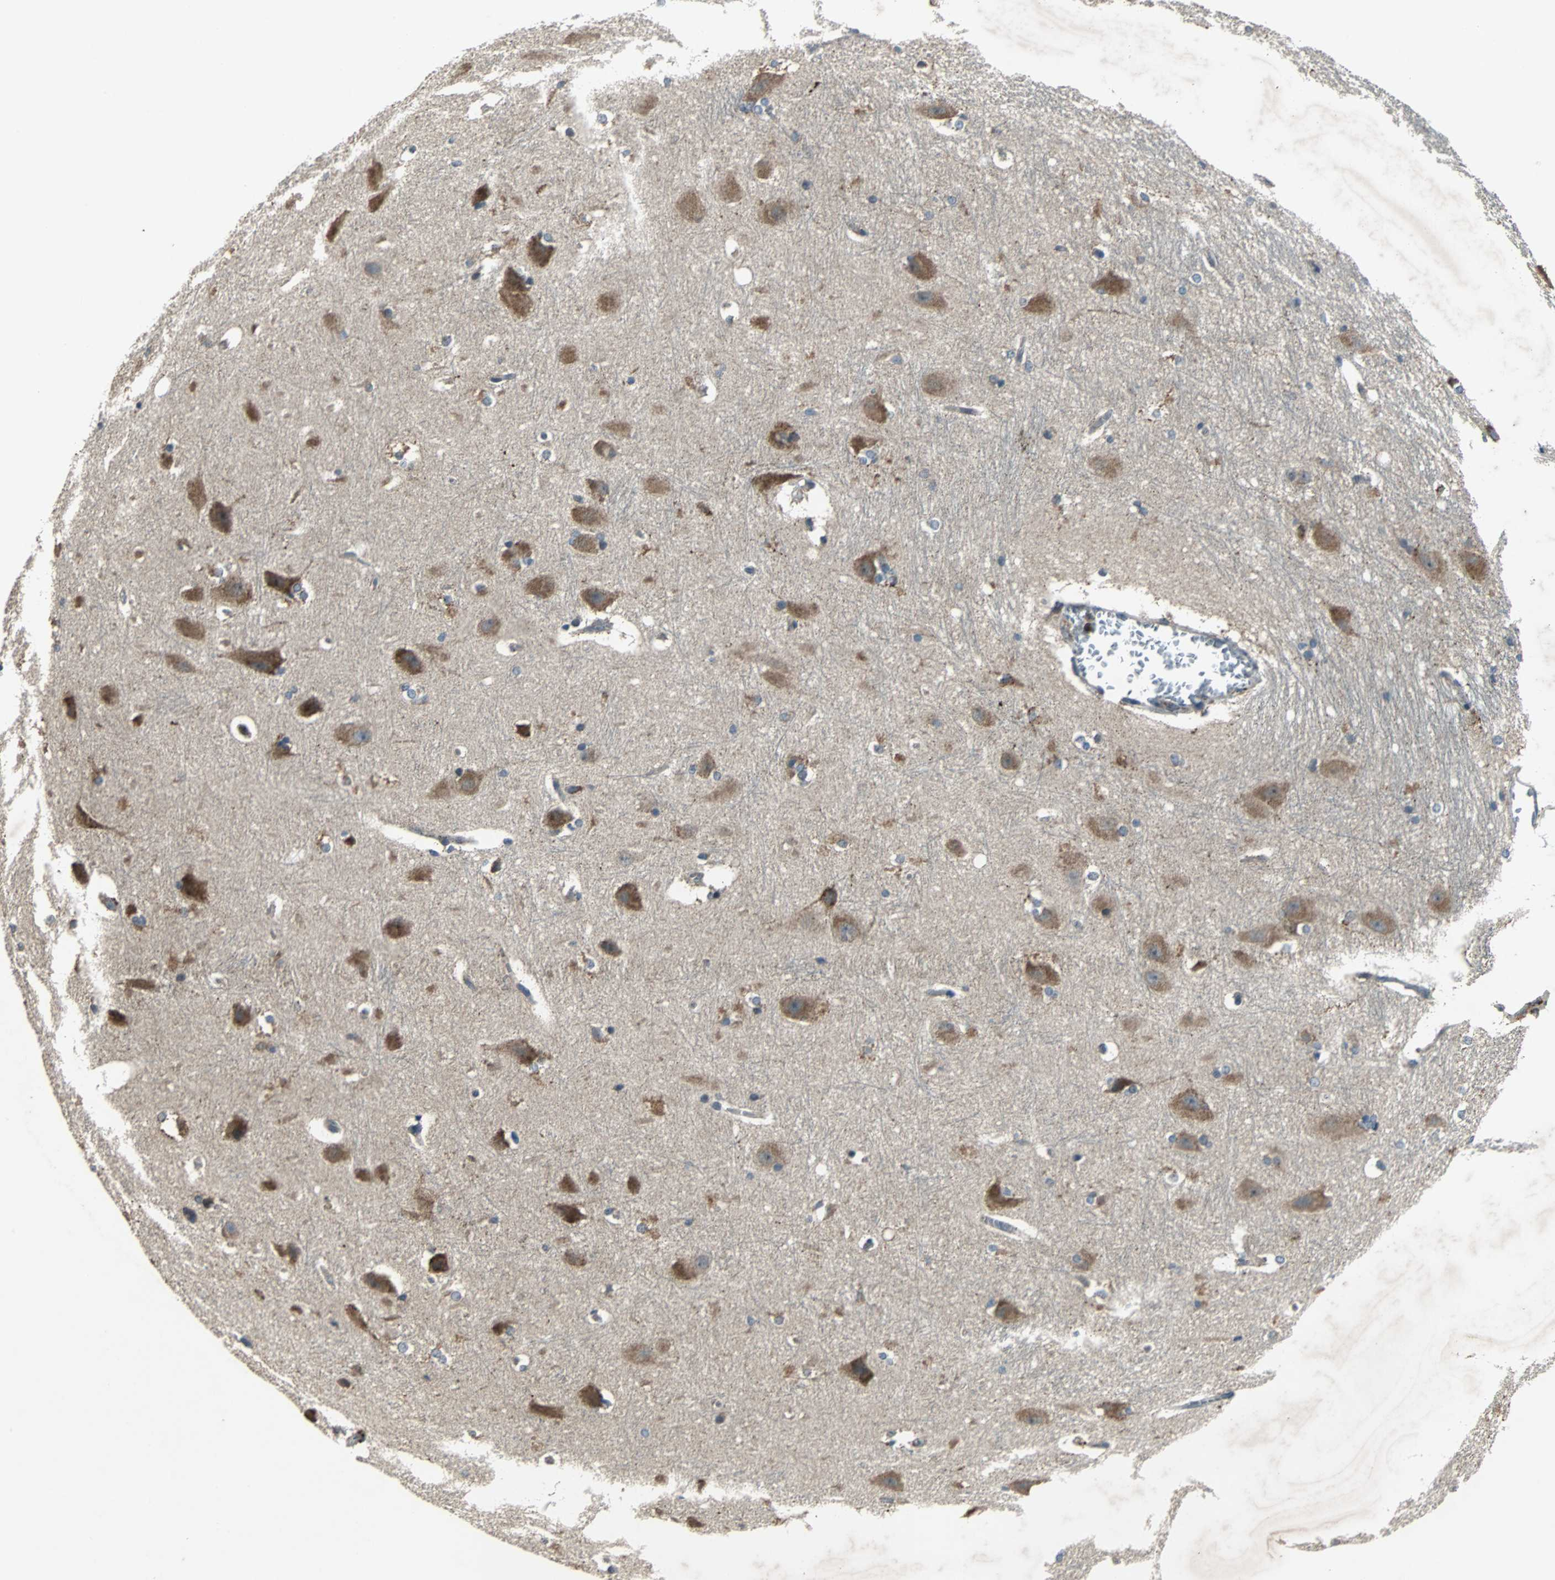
{"staining": {"intensity": "moderate", "quantity": "25%-75%", "location": "cytoplasmic/membranous"}, "tissue": "hippocampus", "cell_type": "Glial cells", "image_type": "normal", "snomed": [{"axis": "morphology", "description": "Normal tissue, NOS"}, {"axis": "topography", "description": "Hippocampus"}], "caption": "Moderate cytoplasmic/membranous positivity is appreciated in approximately 25%-75% of glial cells in normal hippocampus. The protein of interest is stained brown, and the nuclei are stained in blue (DAB IHC with brightfield microscopy, high magnification).", "gene": "SOS1", "patient": {"sex": "female", "age": 19}}